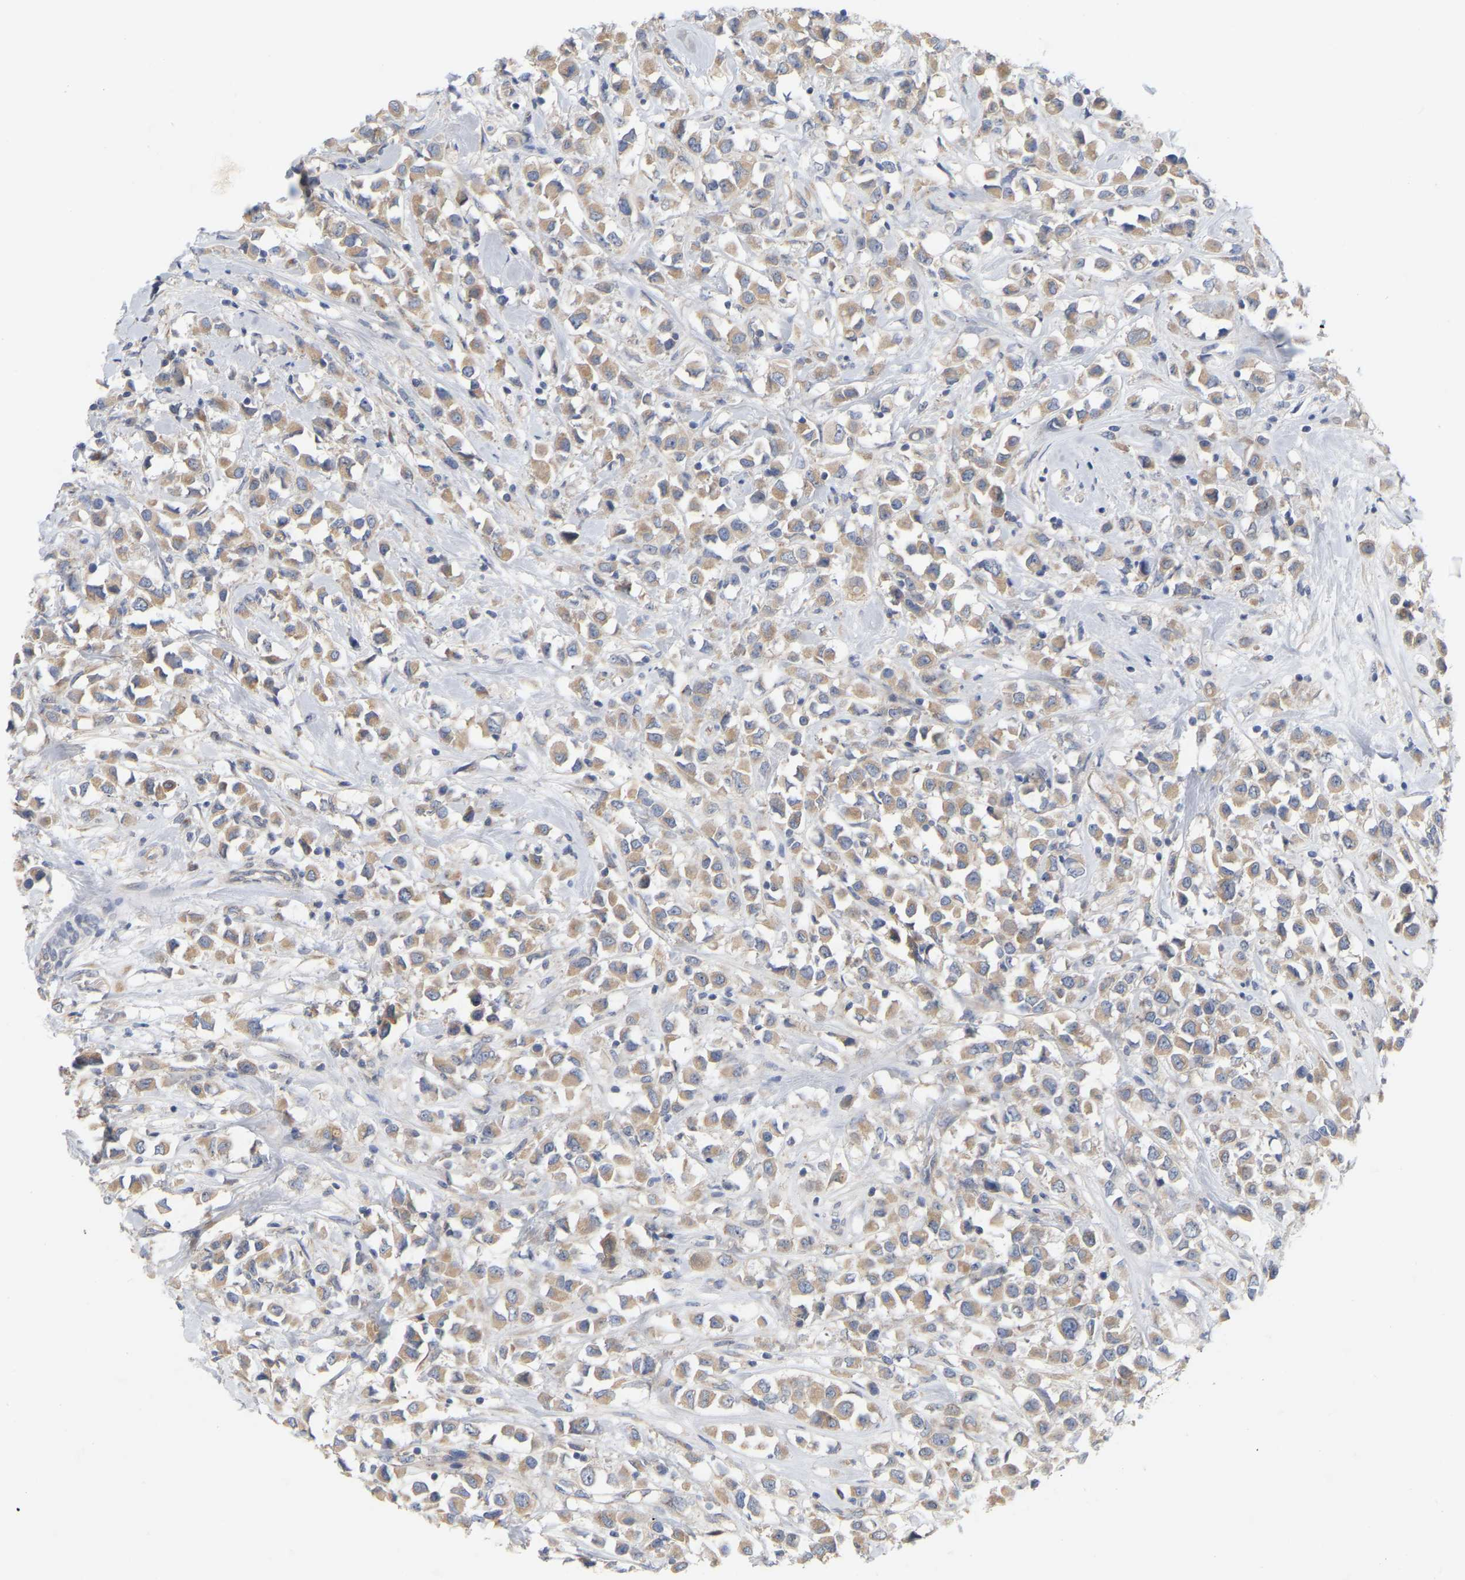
{"staining": {"intensity": "weak", "quantity": ">75%", "location": "cytoplasmic/membranous"}, "tissue": "breast cancer", "cell_type": "Tumor cells", "image_type": "cancer", "snomed": [{"axis": "morphology", "description": "Duct carcinoma"}, {"axis": "topography", "description": "Breast"}], "caption": "Tumor cells display low levels of weak cytoplasmic/membranous positivity in approximately >75% of cells in breast cancer. (DAB IHC with brightfield microscopy, high magnification).", "gene": "MINDY4", "patient": {"sex": "female", "age": 61}}